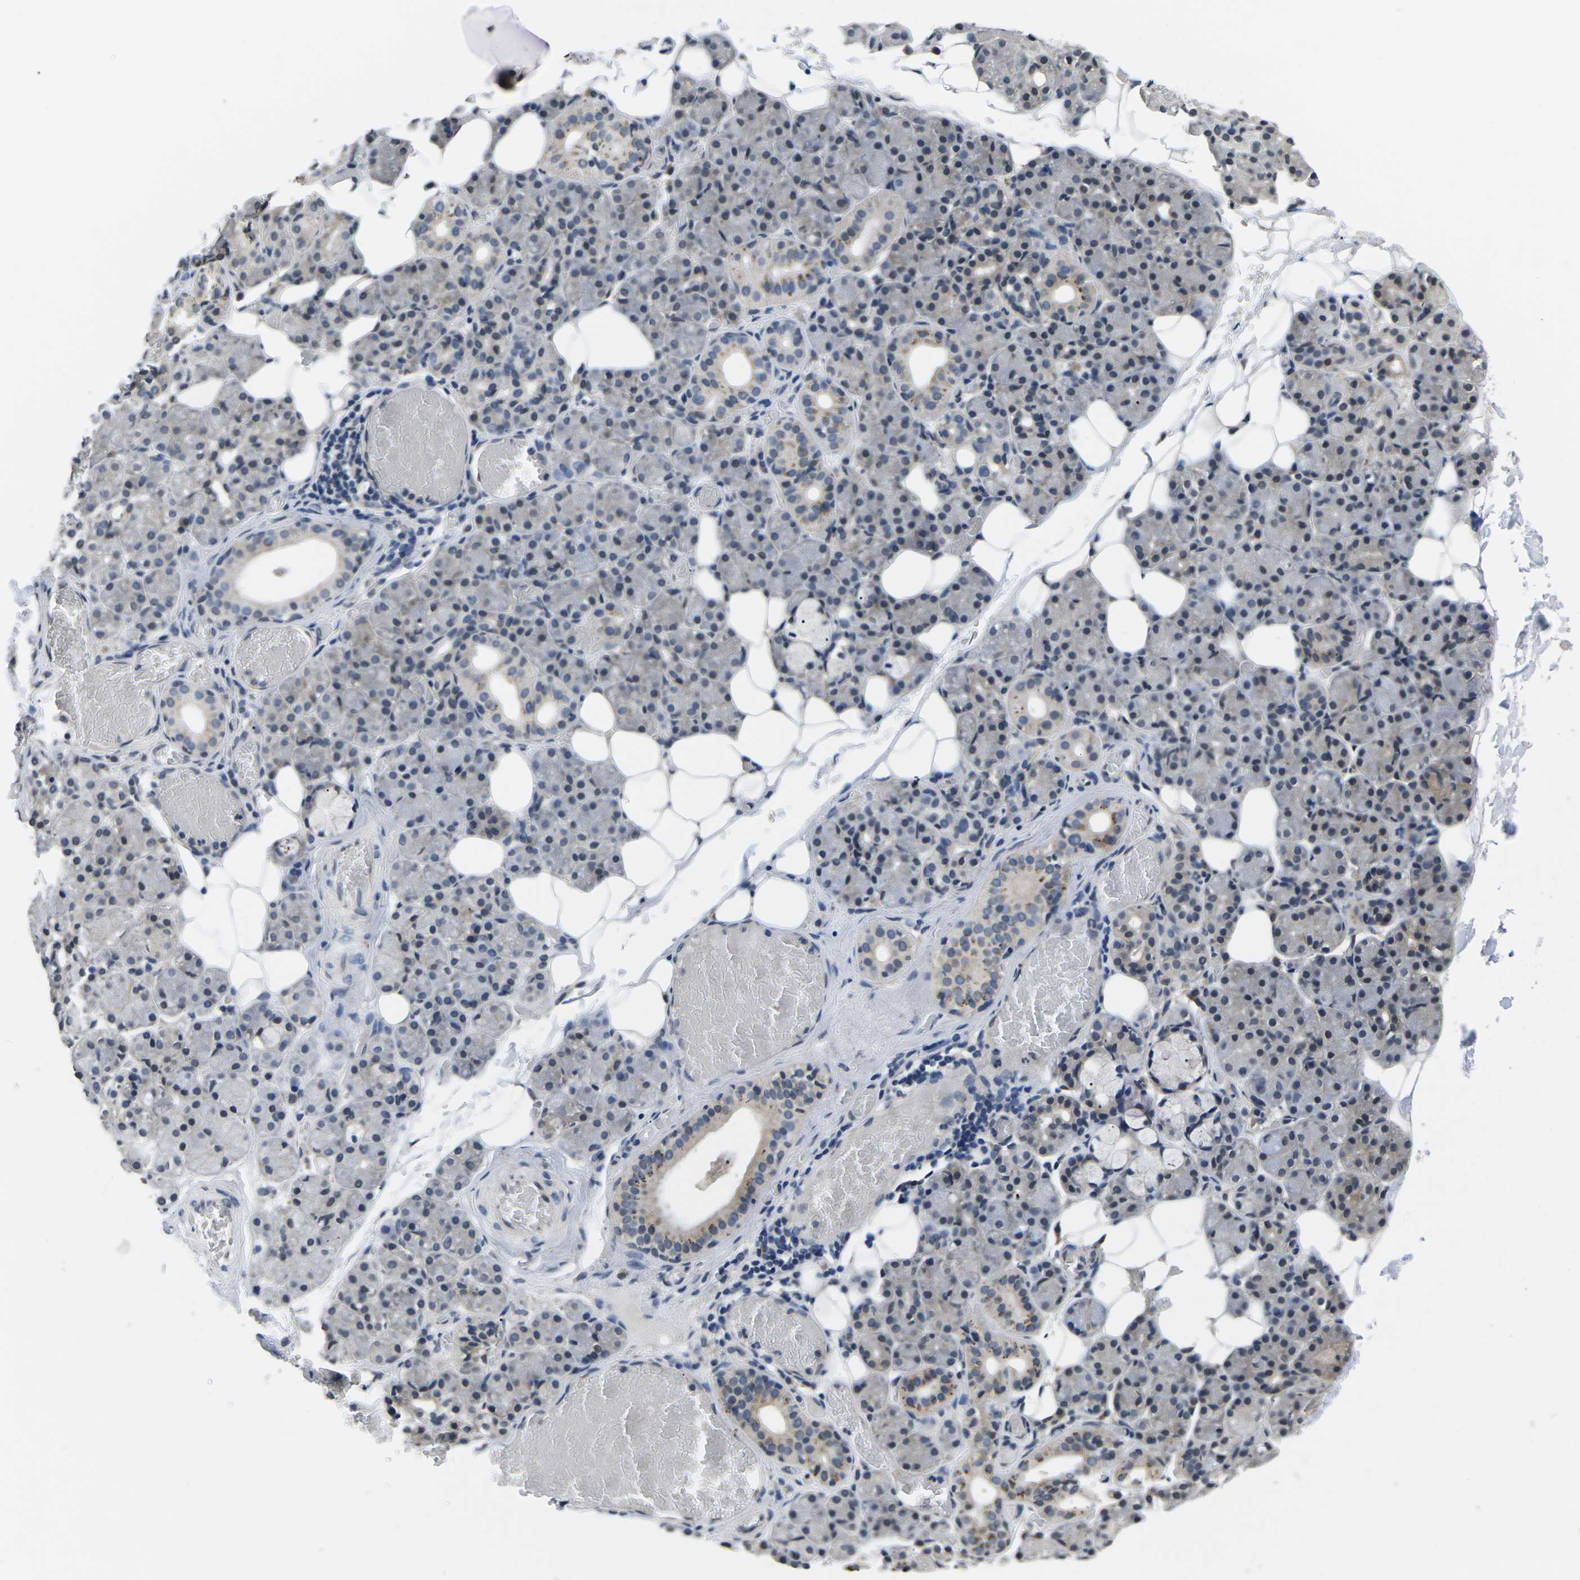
{"staining": {"intensity": "moderate", "quantity": "<25%", "location": "cytoplasmic/membranous"}, "tissue": "salivary gland", "cell_type": "Glandular cells", "image_type": "normal", "snomed": [{"axis": "morphology", "description": "Normal tissue, NOS"}, {"axis": "topography", "description": "Salivary gland"}], "caption": "Protein staining by immunohistochemistry reveals moderate cytoplasmic/membranous staining in approximately <25% of glandular cells in unremarkable salivary gland.", "gene": "SNX10", "patient": {"sex": "male", "age": 63}}